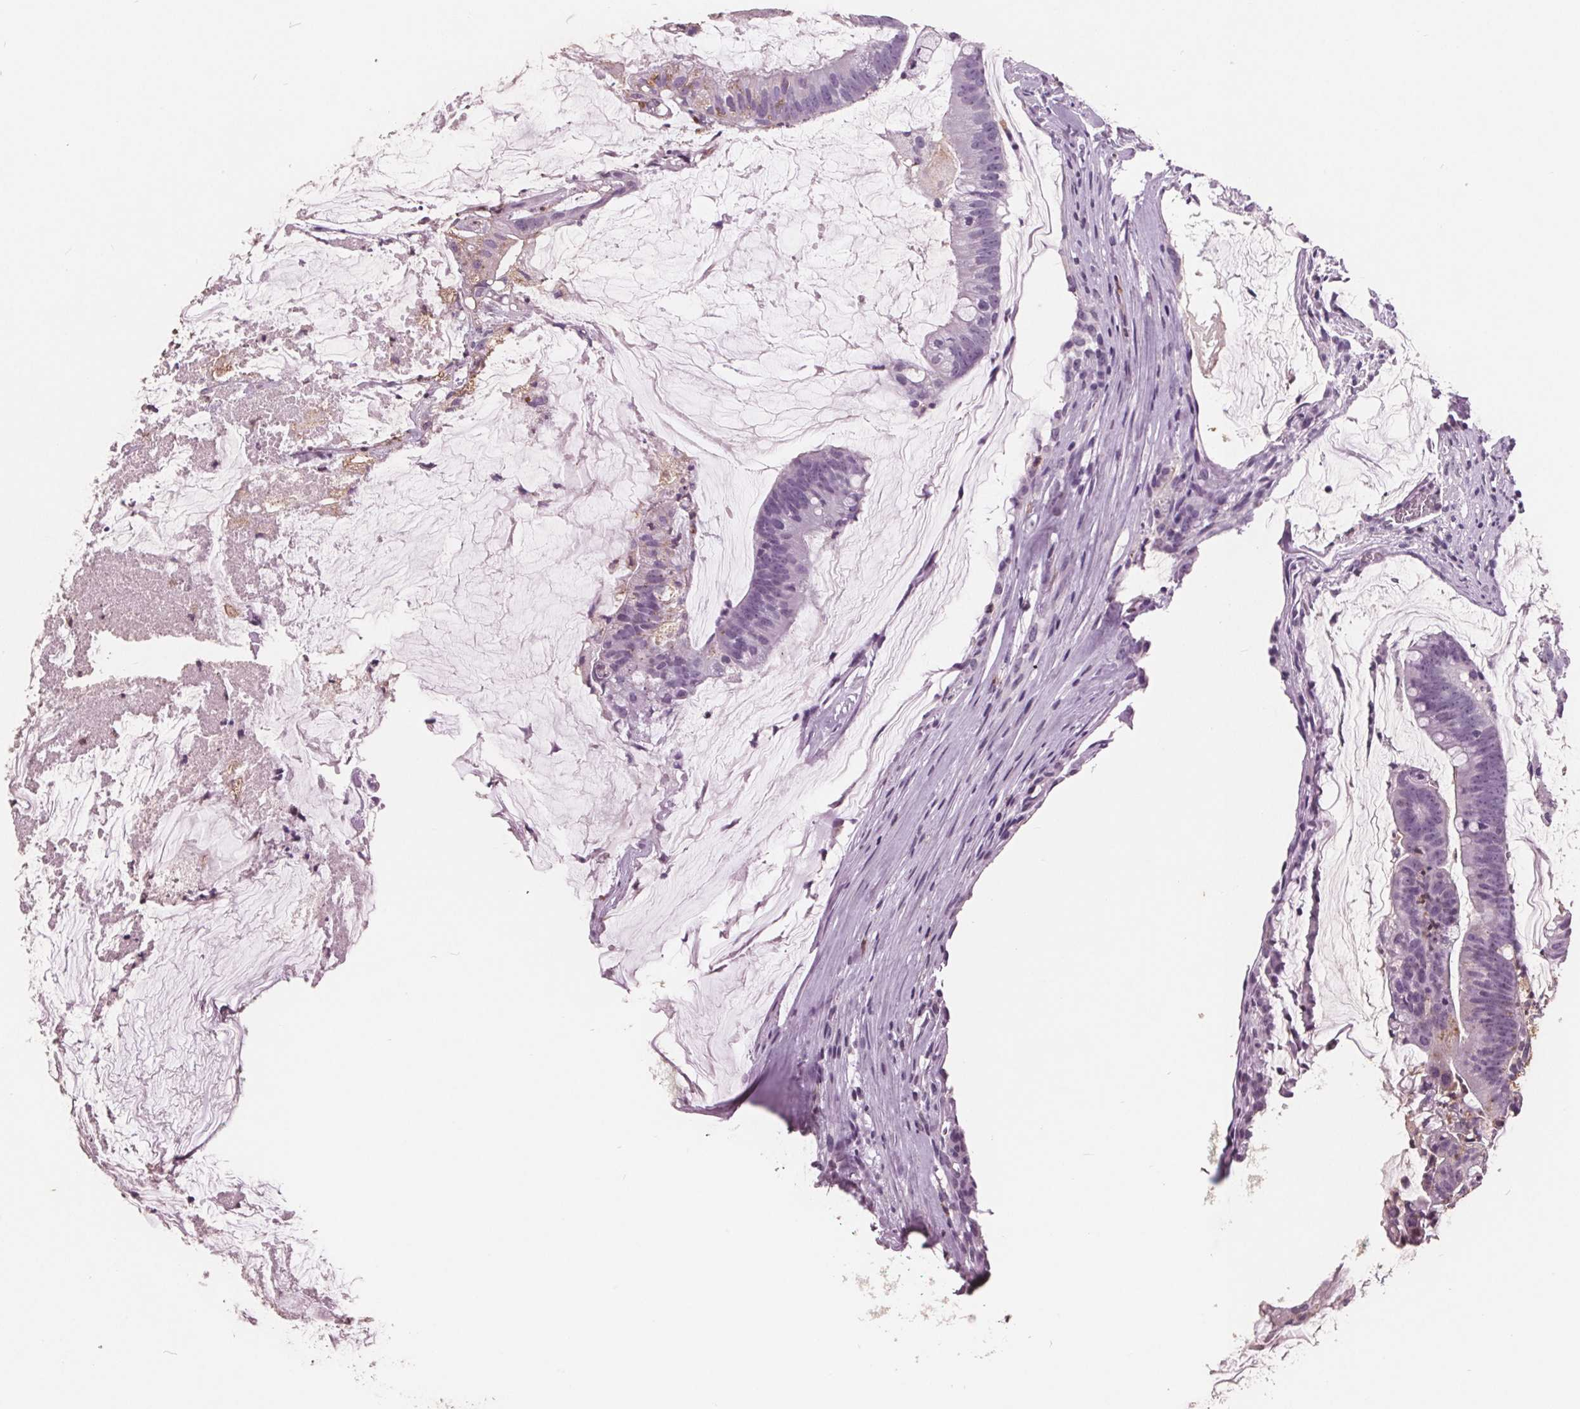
{"staining": {"intensity": "negative", "quantity": "none", "location": "none"}, "tissue": "colorectal cancer", "cell_type": "Tumor cells", "image_type": "cancer", "snomed": [{"axis": "morphology", "description": "Adenocarcinoma, NOS"}, {"axis": "topography", "description": "Colon"}], "caption": "Immunohistochemistry image of neoplastic tissue: human colorectal cancer stained with DAB (3,3'-diaminobenzidine) displays no significant protein expression in tumor cells.", "gene": "PTPN14", "patient": {"sex": "male", "age": 62}}